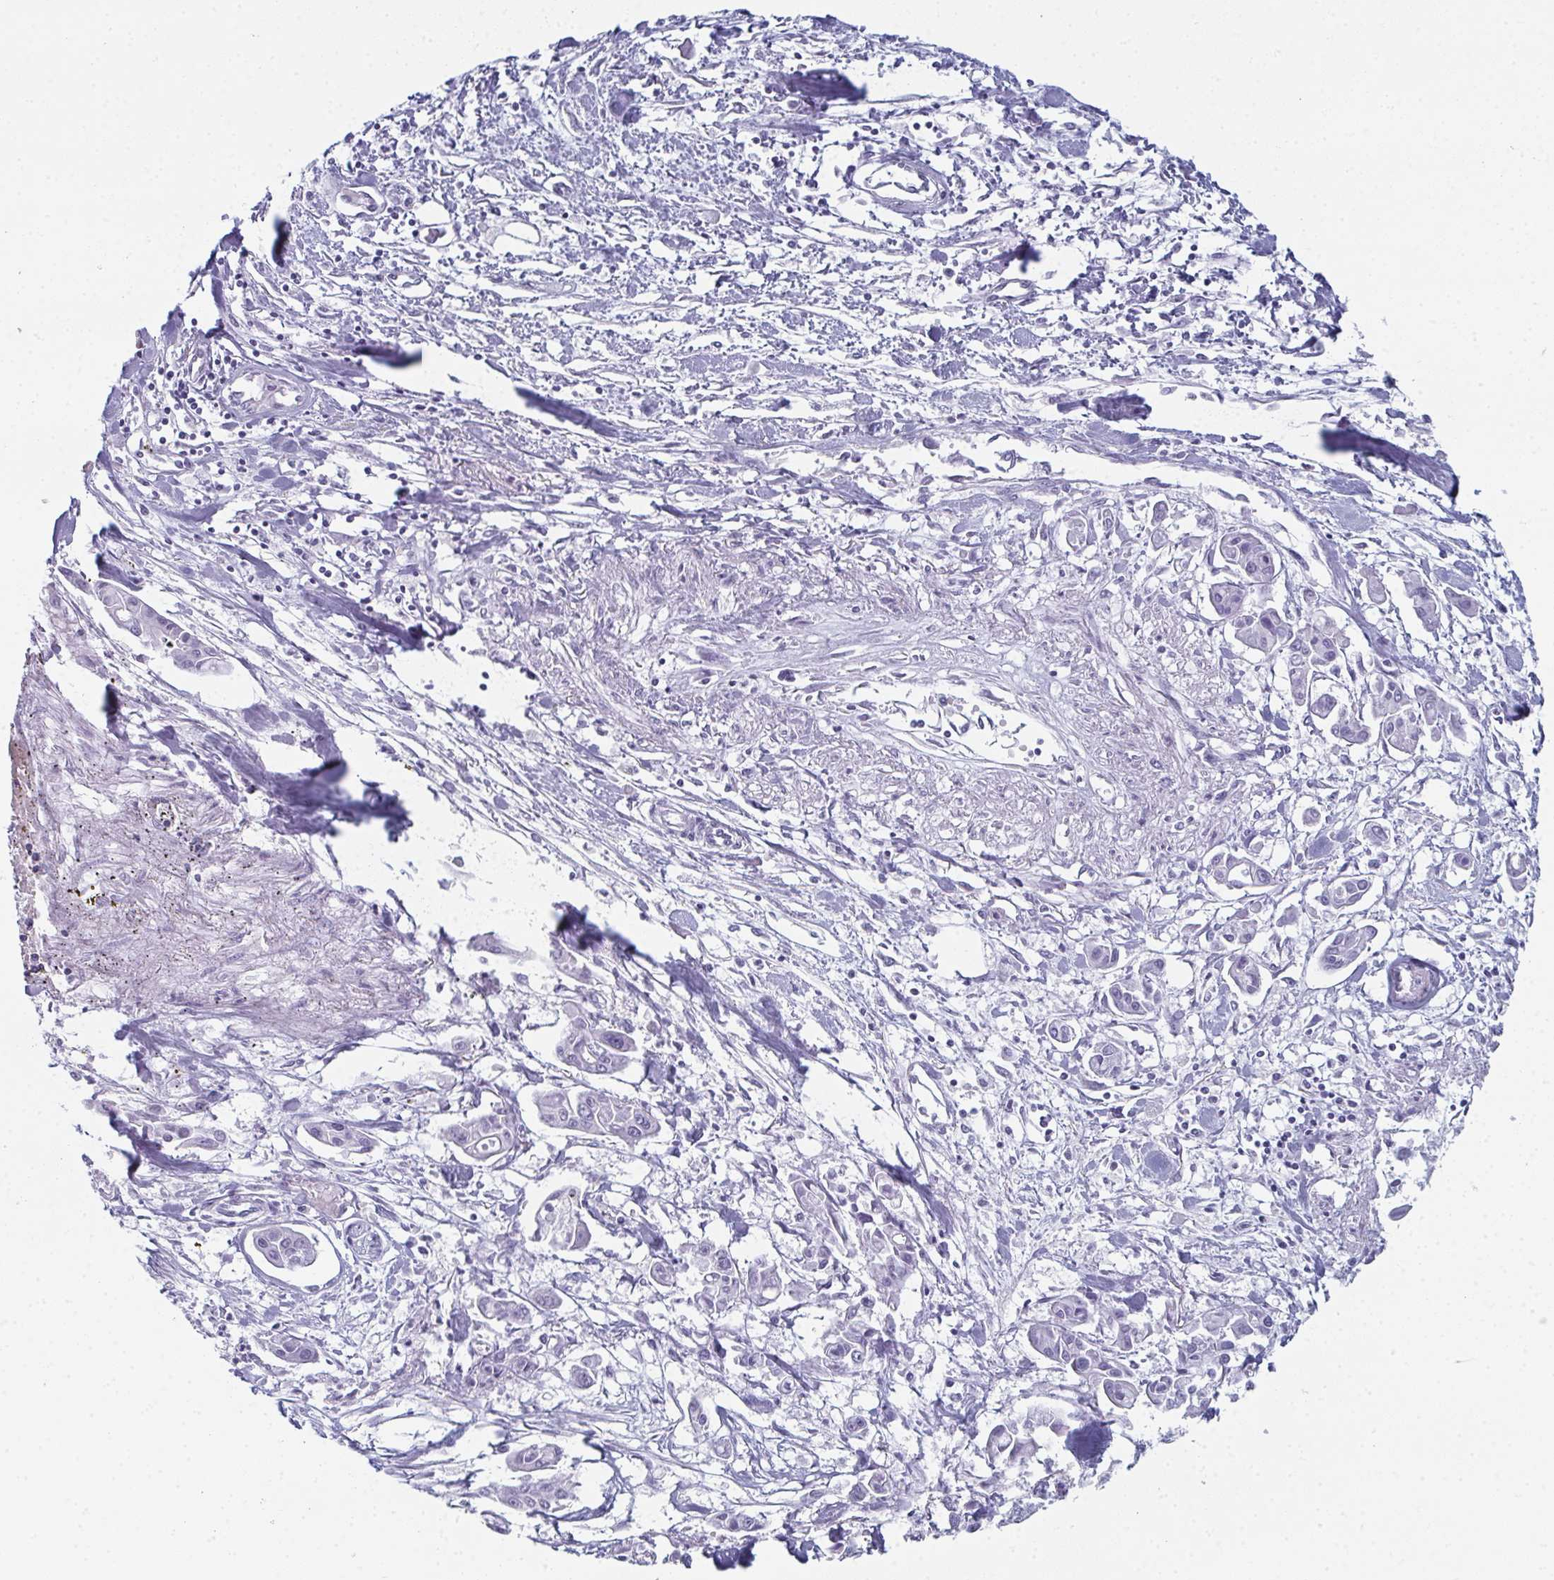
{"staining": {"intensity": "negative", "quantity": "none", "location": "none"}, "tissue": "pancreatic cancer", "cell_type": "Tumor cells", "image_type": "cancer", "snomed": [{"axis": "morphology", "description": "Adenocarcinoma, NOS"}, {"axis": "topography", "description": "Pancreas"}], "caption": "There is no significant staining in tumor cells of pancreatic cancer.", "gene": "ENKUR", "patient": {"sex": "male", "age": 61}}